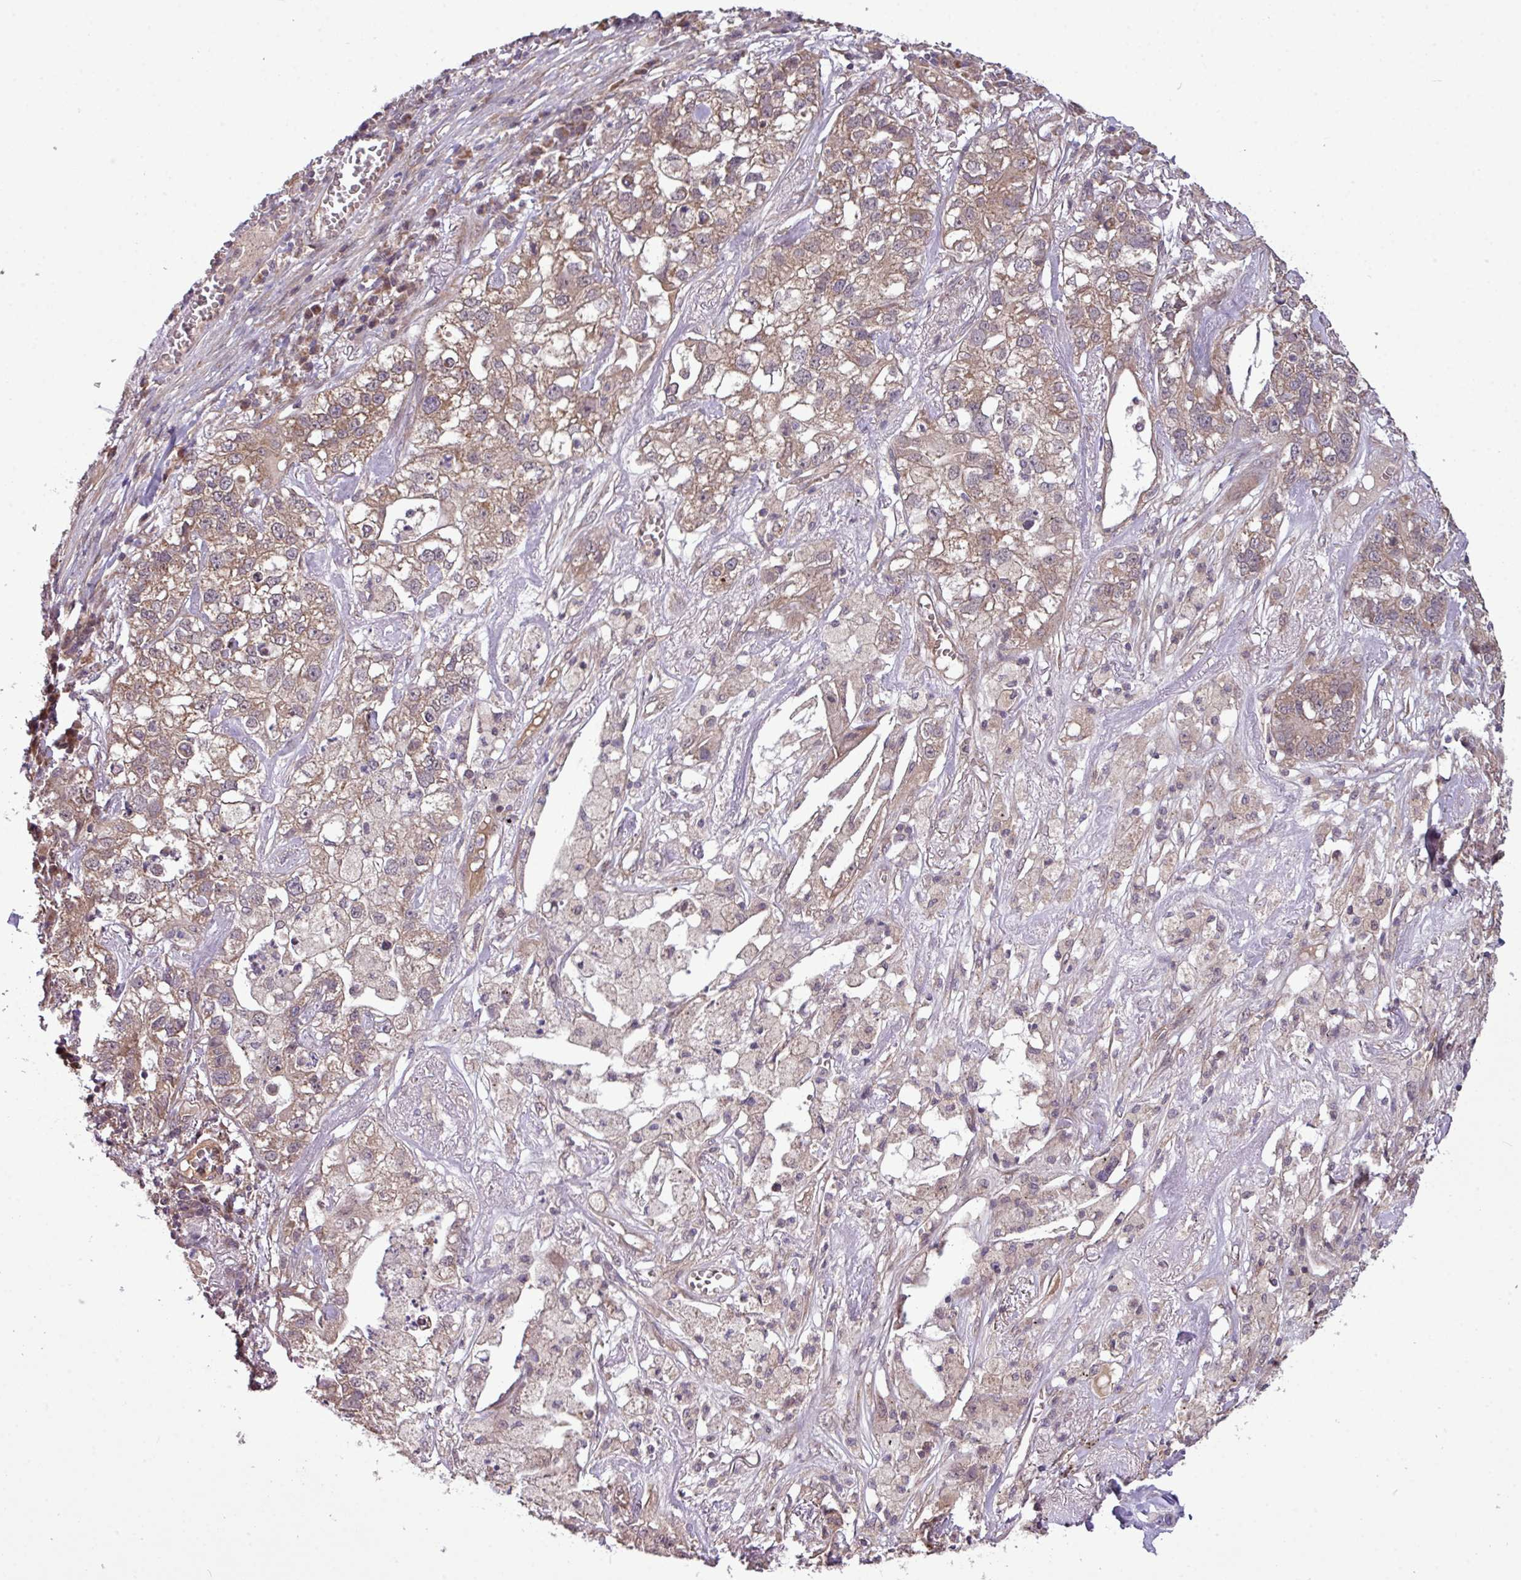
{"staining": {"intensity": "moderate", "quantity": "25%-75%", "location": "cytoplasmic/membranous"}, "tissue": "lung cancer", "cell_type": "Tumor cells", "image_type": "cancer", "snomed": [{"axis": "morphology", "description": "Adenocarcinoma, NOS"}, {"axis": "topography", "description": "Lung"}], "caption": "IHC histopathology image of neoplastic tissue: human adenocarcinoma (lung) stained using IHC shows medium levels of moderate protein expression localized specifically in the cytoplasmic/membranous of tumor cells, appearing as a cytoplasmic/membranous brown color.", "gene": "XIAP", "patient": {"sex": "male", "age": 49}}